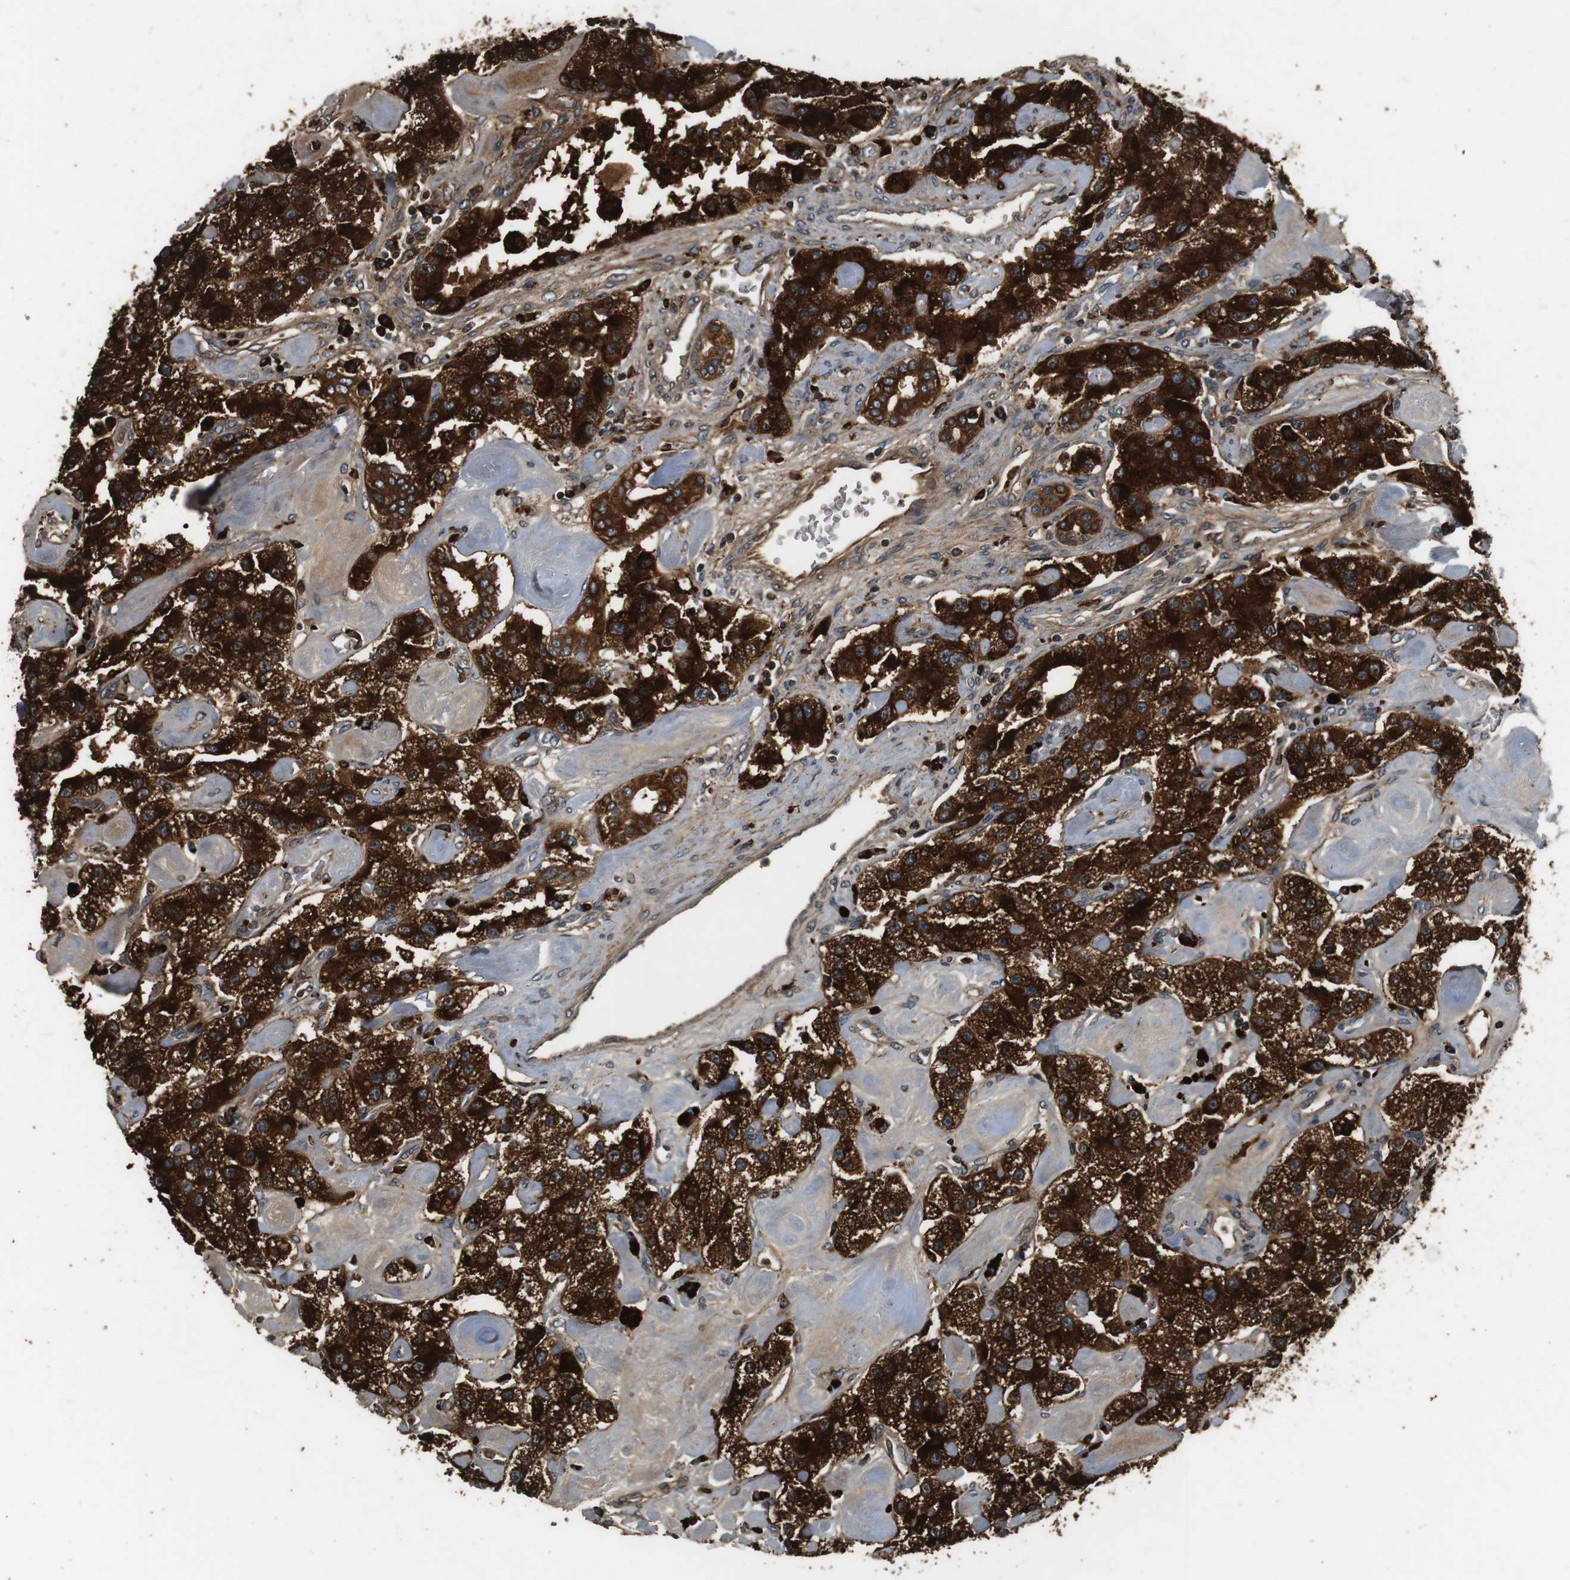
{"staining": {"intensity": "strong", "quantity": ">75%", "location": "cytoplasmic/membranous"}, "tissue": "carcinoid", "cell_type": "Tumor cells", "image_type": "cancer", "snomed": [{"axis": "morphology", "description": "Carcinoid, malignant, NOS"}, {"axis": "topography", "description": "Pancreas"}], "caption": "Protein analysis of carcinoid tissue displays strong cytoplasmic/membranous staining in approximately >75% of tumor cells.", "gene": "TXNRD1", "patient": {"sex": "male", "age": 41}}